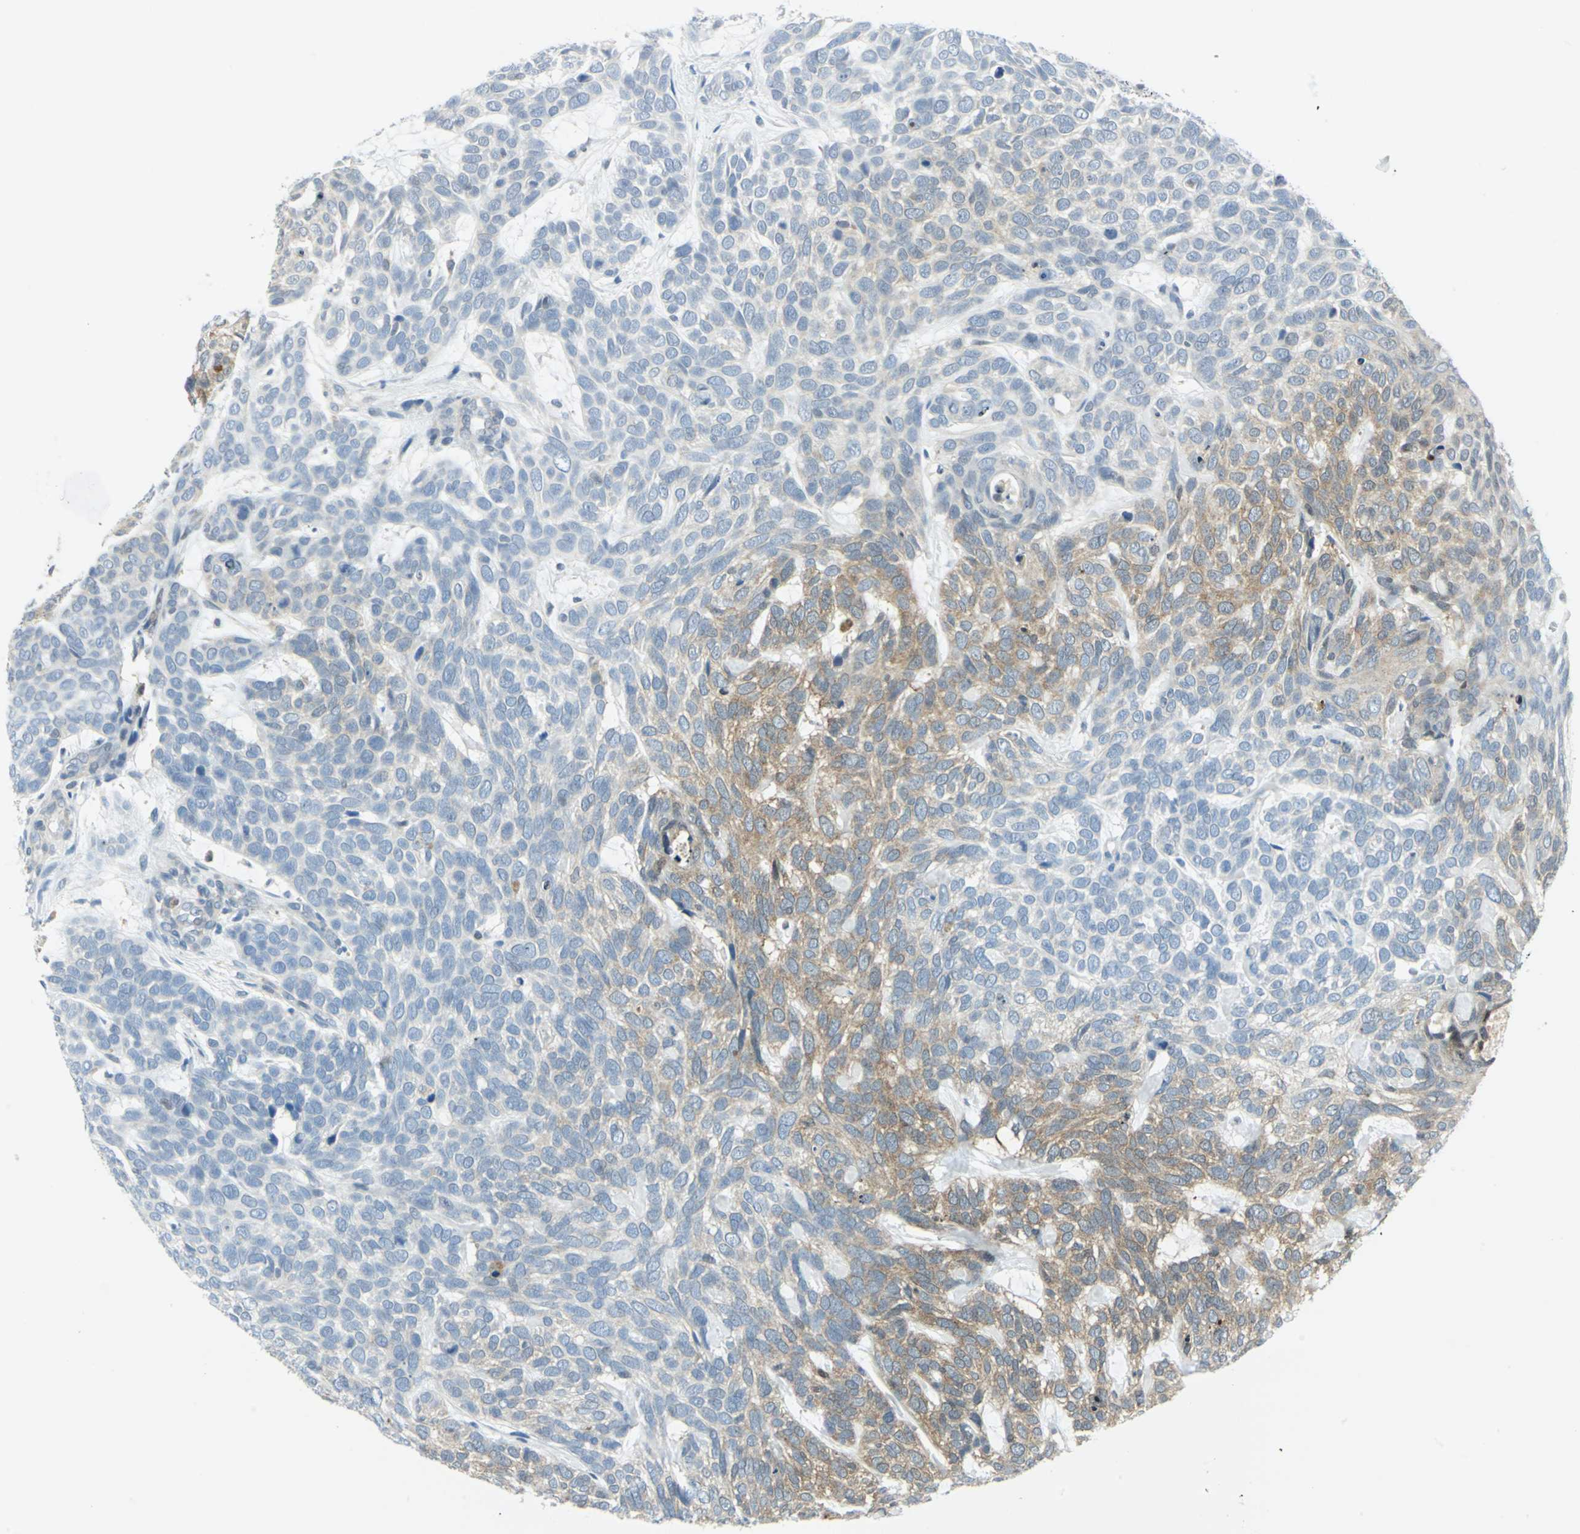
{"staining": {"intensity": "moderate", "quantity": "<25%", "location": "cytoplasmic/membranous"}, "tissue": "skin cancer", "cell_type": "Tumor cells", "image_type": "cancer", "snomed": [{"axis": "morphology", "description": "Basal cell carcinoma"}, {"axis": "topography", "description": "Skin"}], "caption": "A micrograph of skin cancer (basal cell carcinoma) stained for a protein demonstrates moderate cytoplasmic/membranous brown staining in tumor cells.", "gene": "ALDOA", "patient": {"sex": "male", "age": 87}}